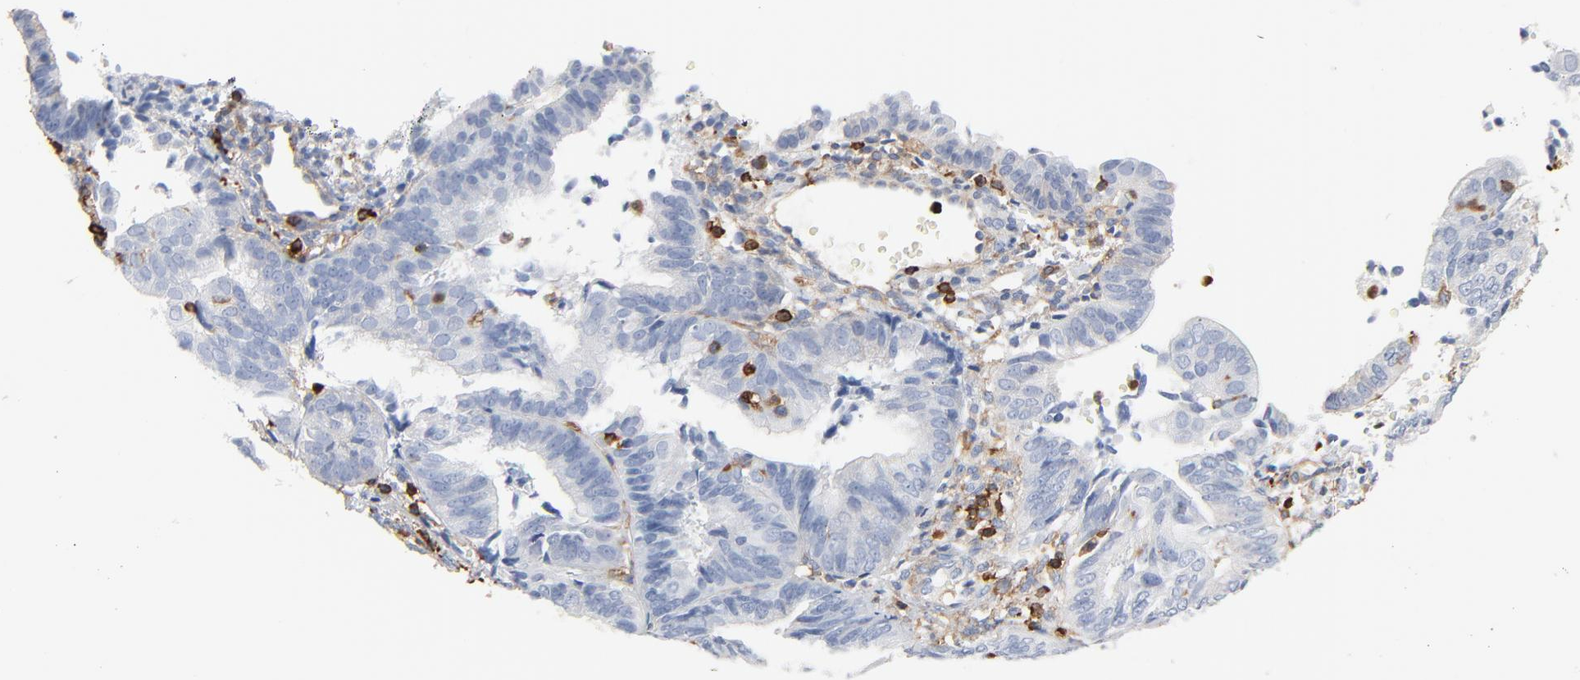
{"staining": {"intensity": "negative", "quantity": "none", "location": "none"}, "tissue": "endometrial cancer", "cell_type": "Tumor cells", "image_type": "cancer", "snomed": [{"axis": "morphology", "description": "Adenocarcinoma, NOS"}, {"axis": "topography", "description": "Endometrium"}], "caption": "Immunohistochemistry of endometrial cancer (adenocarcinoma) demonstrates no positivity in tumor cells.", "gene": "SH3KBP1", "patient": {"sex": "female", "age": 63}}